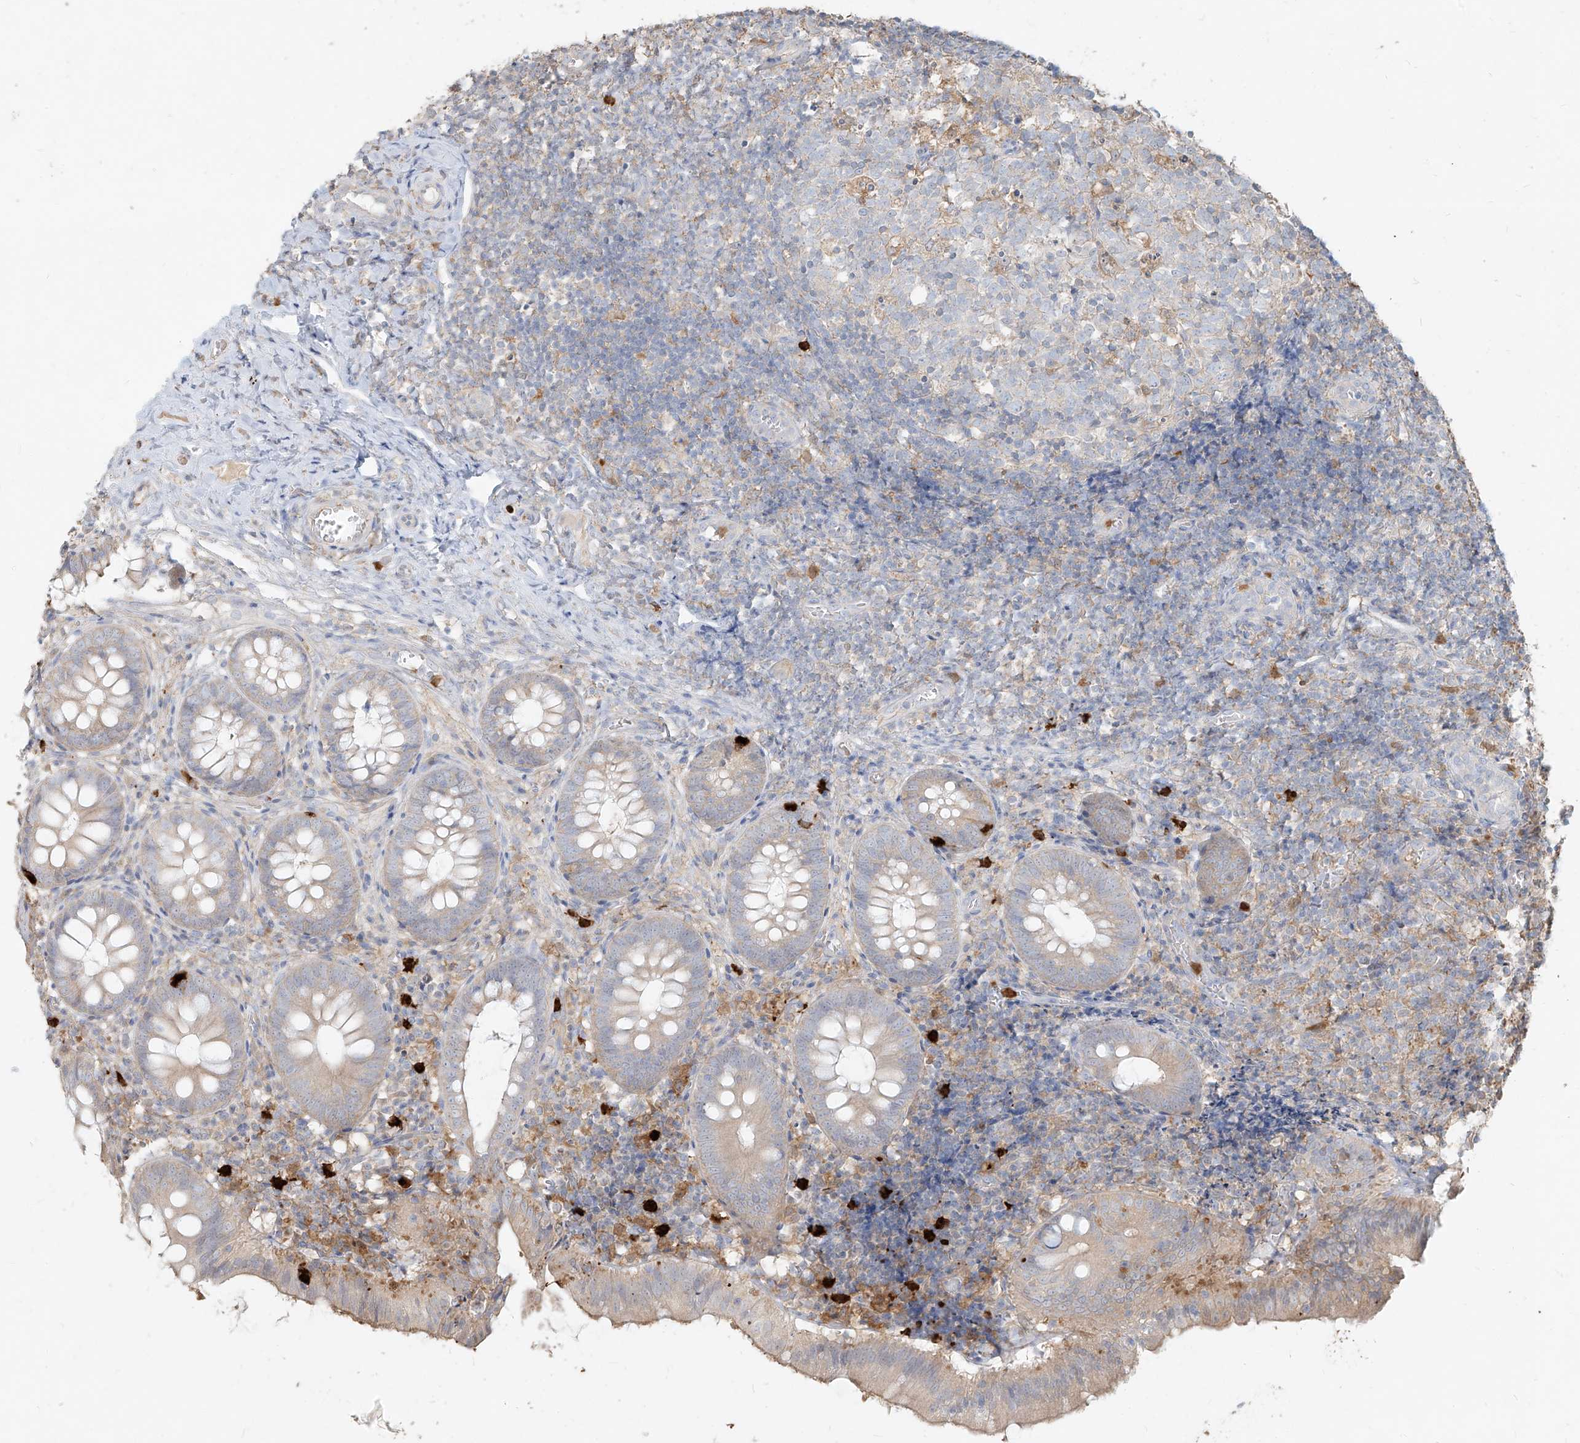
{"staining": {"intensity": "weak", "quantity": "25%-75%", "location": "cytoplasmic/membranous"}, "tissue": "appendix", "cell_type": "Glandular cells", "image_type": "normal", "snomed": [{"axis": "morphology", "description": "Normal tissue, NOS"}, {"axis": "topography", "description": "Appendix"}], "caption": "Protein analysis of normal appendix displays weak cytoplasmic/membranous positivity in approximately 25%-75% of glandular cells. (DAB (3,3'-diaminobenzidine) IHC with brightfield microscopy, high magnification).", "gene": "PGD", "patient": {"sex": "male", "age": 8}}